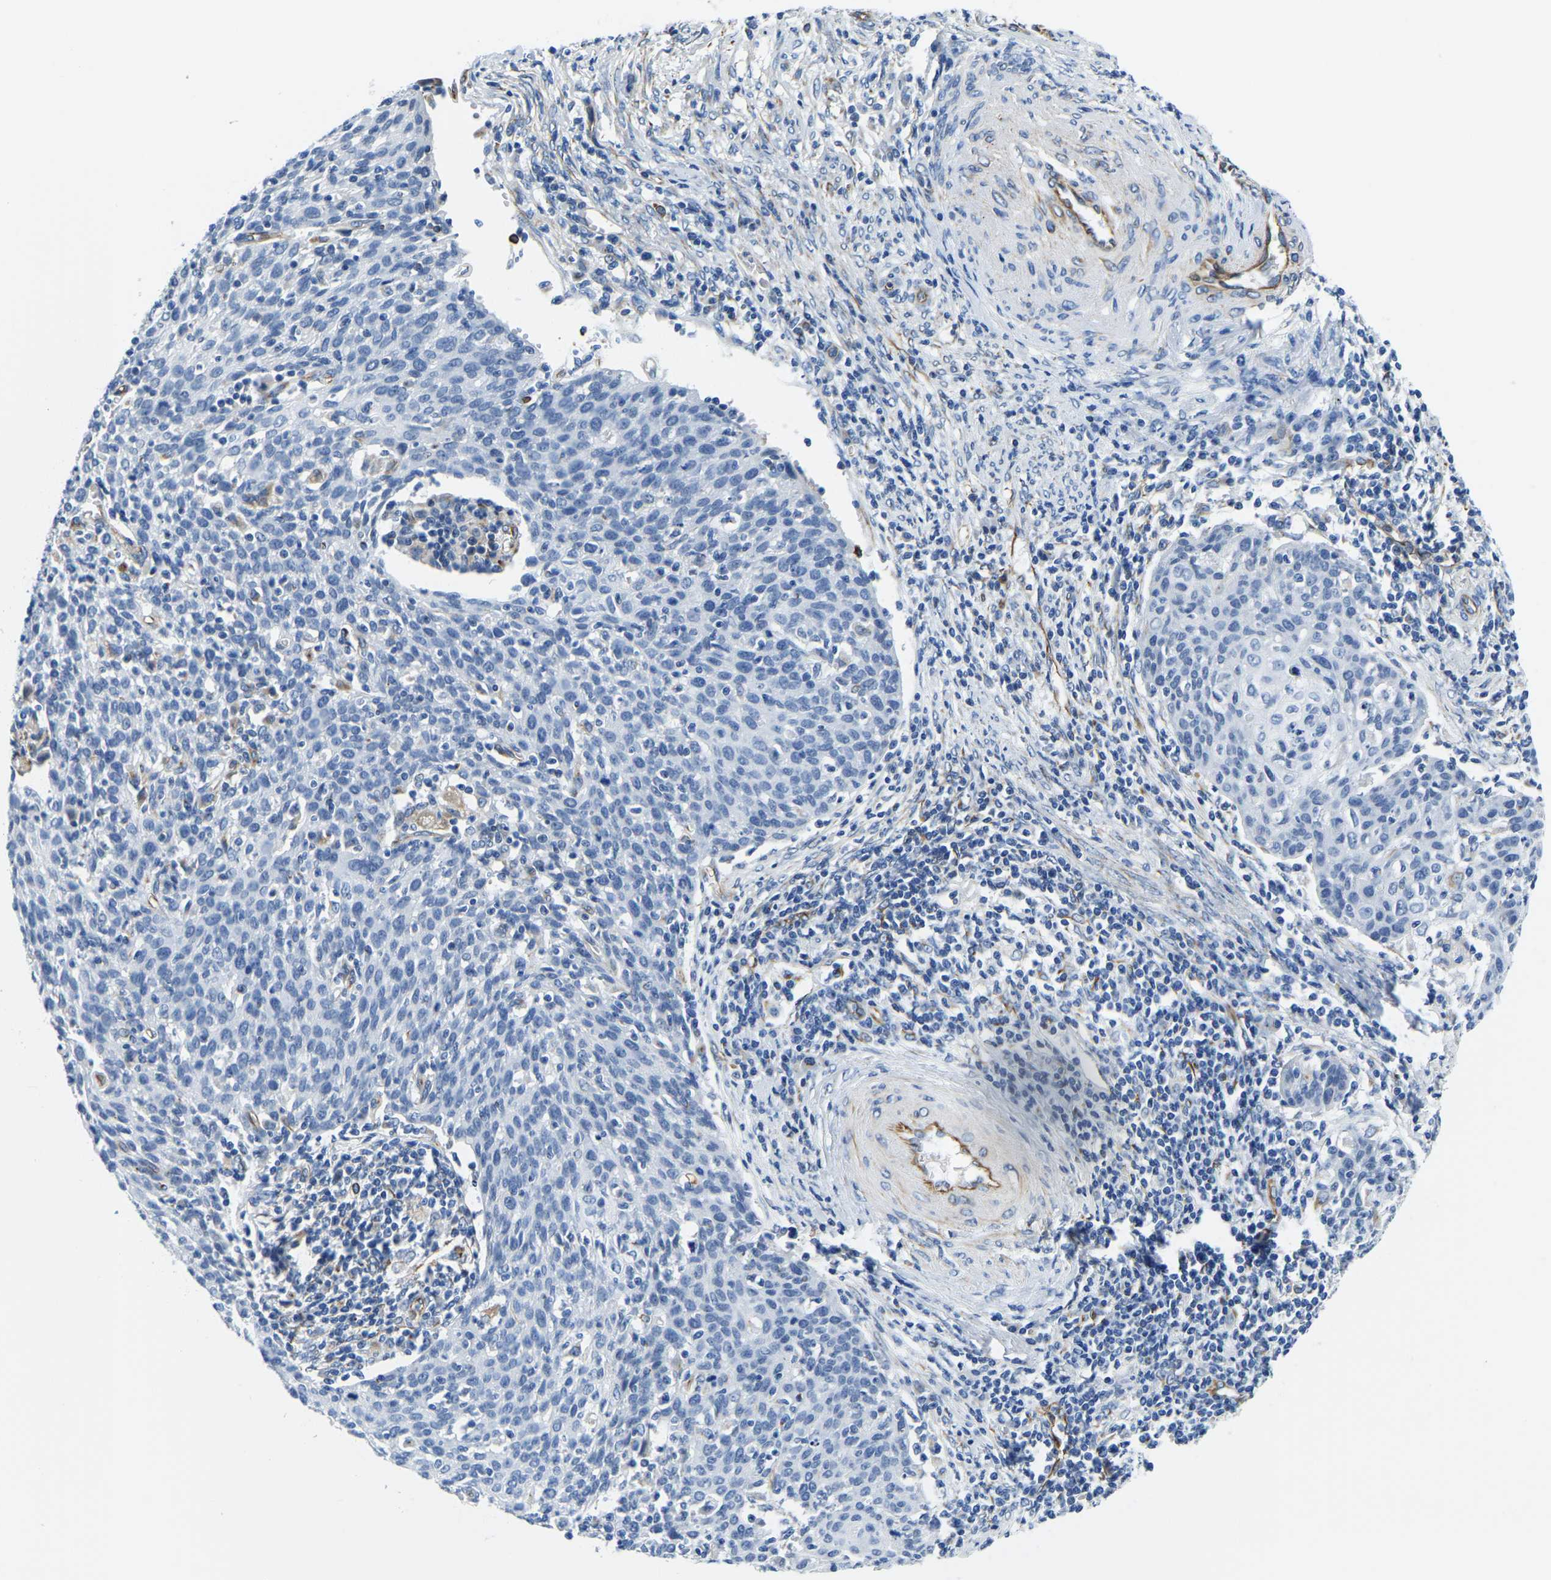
{"staining": {"intensity": "negative", "quantity": "none", "location": "none"}, "tissue": "cervical cancer", "cell_type": "Tumor cells", "image_type": "cancer", "snomed": [{"axis": "morphology", "description": "Squamous cell carcinoma, NOS"}, {"axis": "topography", "description": "Cervix"}], "caption": "Immunohistochemistry (IHC) histopathology image of neoplastic tissue: human cervical squamous cell carcinoma stained with DAB (3,3'-diaminobenzidine) reveals no significant protein staining in tumor cells. The staining was performed using DAB (3,3'-diaminobenzidine) to visualize the protein expression in brown, while the nuclei were stained in blue with hematoxylin (Magnification: 20x).", "gene": "MS4A3", "patient": {"sex": "female", "age": 38}}